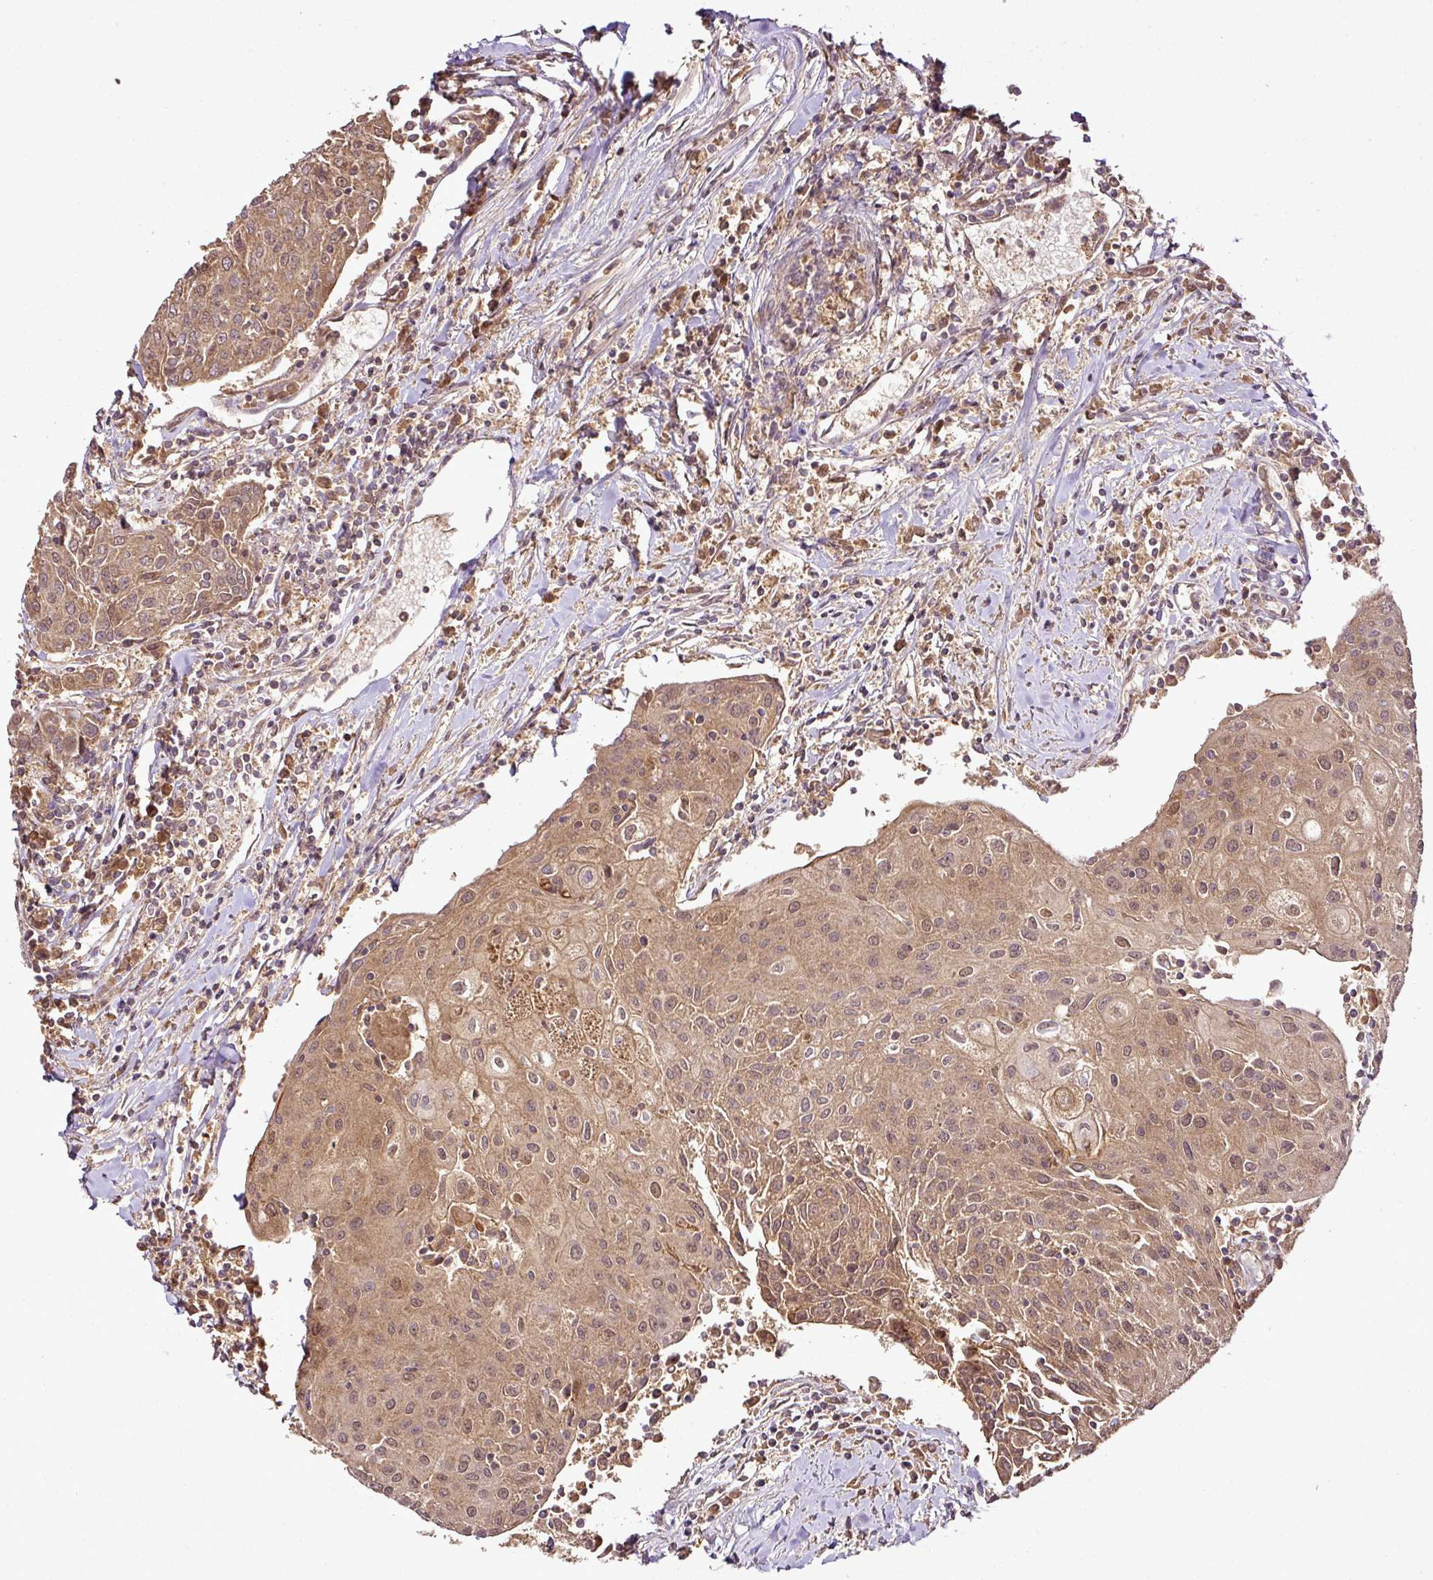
{"staining": {"intensity": "moderate", "quantity": ">75%", "location": "cytoplasmic/membranous,nuclear"}, "tissue": "urothelial cancer", "cell_type": "Tumor cells", "image_type": "cancer", "snomed": [{"axis": "morphology", "description": "Urothelial carcinoma, High grade"}, {"axis": "topography", "description": "Urinary bladder"}], "caption": "The immunohistochemical stain highlights moderate cytoplasmic/membranous and nuclear staining in tumor cells of urothelial cancer tissue.", "gene": "FAIM", "patient": {"sex": "female", "age": 85}}